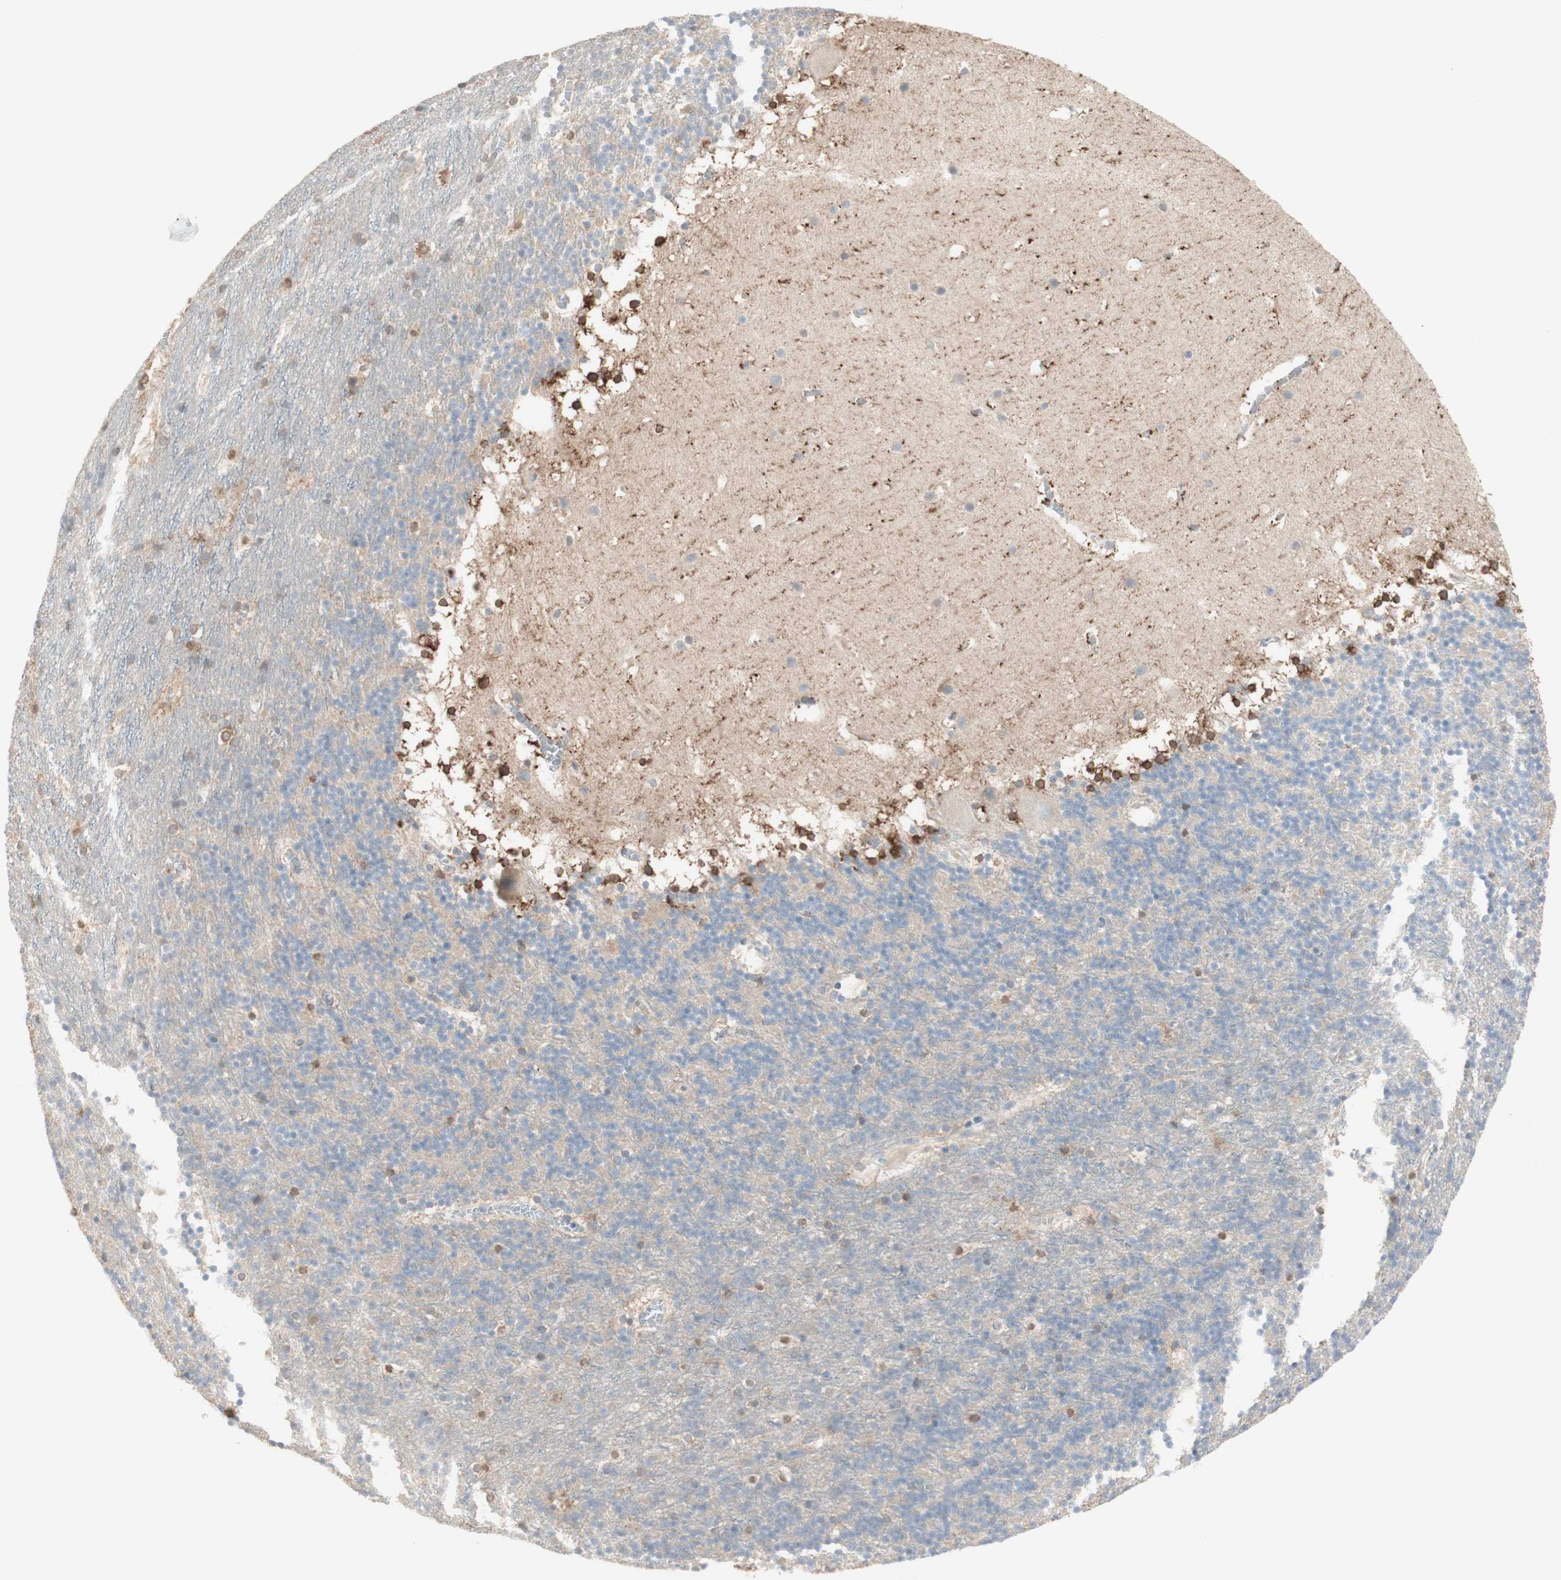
{"staining": {"intensity": "moderate", "quantity": "<25%", "location": "cytoplasmic/membranous"}, "tissue": "cerebellum", "cell_type": "Cells in granular layer", "image_type": "normal", "snomed": [{"axis": "morphology", "description": "Normal tissue, NOS"}, {"axis": "topography", "description": "Cerebellum"}], "caption": "Immunohistochemistry staining of normal cerebellum, which exhibits low levels of moderate cytoplasmic/membranous staining in approximately <25% of cells in granular layer indicating moderate cytoplasmic/membranous protein positivity. The staining was performed using DAB (3,3'-diaminobenzidine) (brown) for protein detection and nuclei were counterstained in hematoxylin (blue).", "gene": "COMT", "patient": {"sex": "male", "age": 45}}